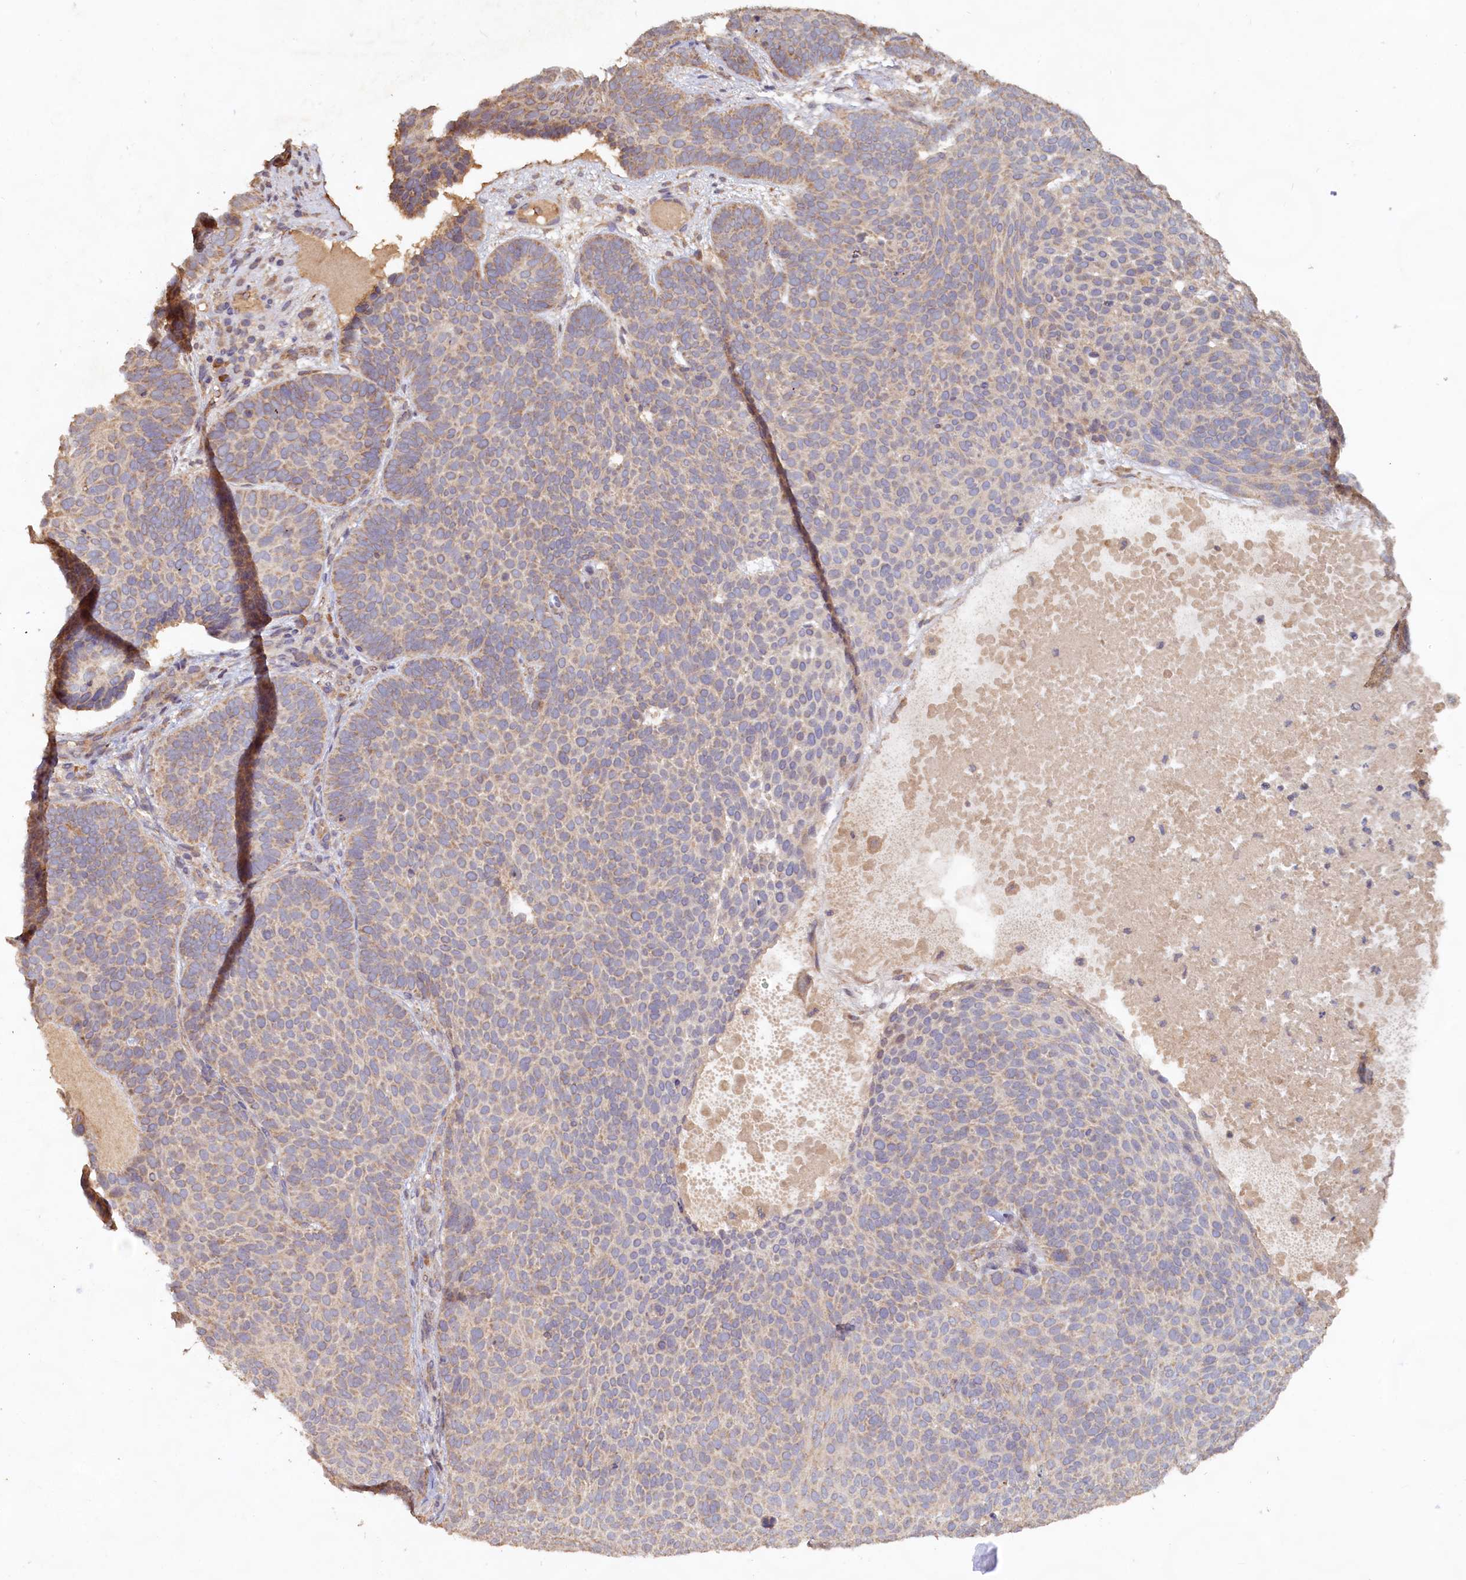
{"staining": {"intensity": "weak", "quantity": "25%-75%", "location": "cytoplasmic/membranous"}, "tissue": "skin cancer", "cell_type": "Tumor cells", "image_type": "cancer", "snomed": [{"axis": "morphology", "description": "Basal cell carcinoma"}, {"axis": "topography", "description": "Skin"}], "caption": "Immunohistochemistry (IHC) micrograph of neoplastic tissue: basal cell carcinoma (skin) stained using immunohistochemistry reveals low levels of weak protein expression localized specifically in the cytoplasmic/membranous of tumor cells, appearing as a cytoplasmic/membranous brown color.", "gene": "FUNDC1", "patient": {"sex": "male", "age": 85}}